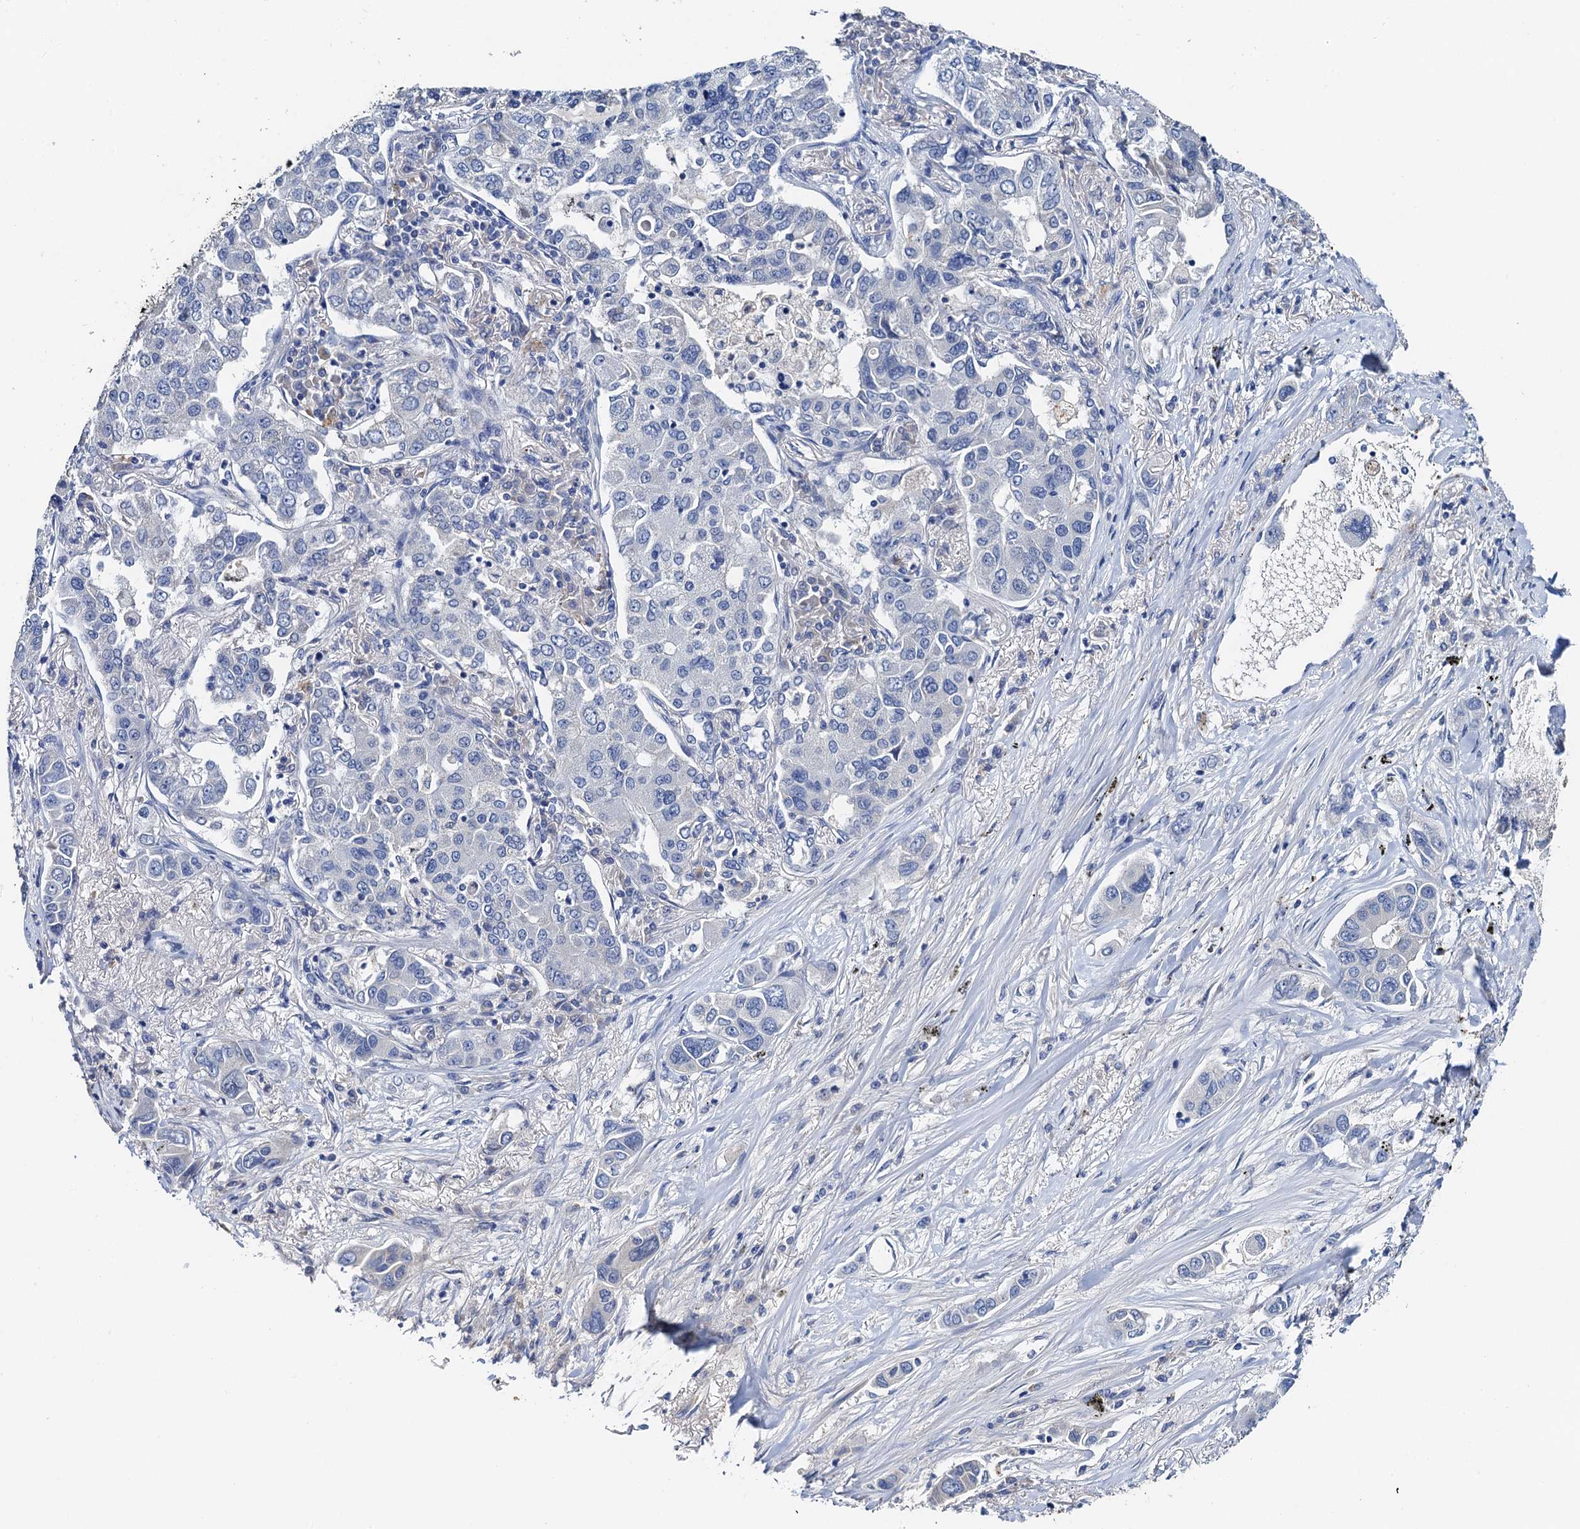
{"staining": {"intensity": "negative", "quantity": "none", "location": "none"}, "tissue": "lung cancer", "cell_type": "Tumor cells", "image_type": "cancer", "snomed": [{"axis": "morphology", "description": "Adenocarcinoma, NOS"}, {"axis": "topography", "description": "Lung"}], "caption": "Tumor cells show no significant expression in lung cancer. Nuclei are stained in blue.", "gene": "TMEM39B", "patient": {"sex": "male", "age": 49}}